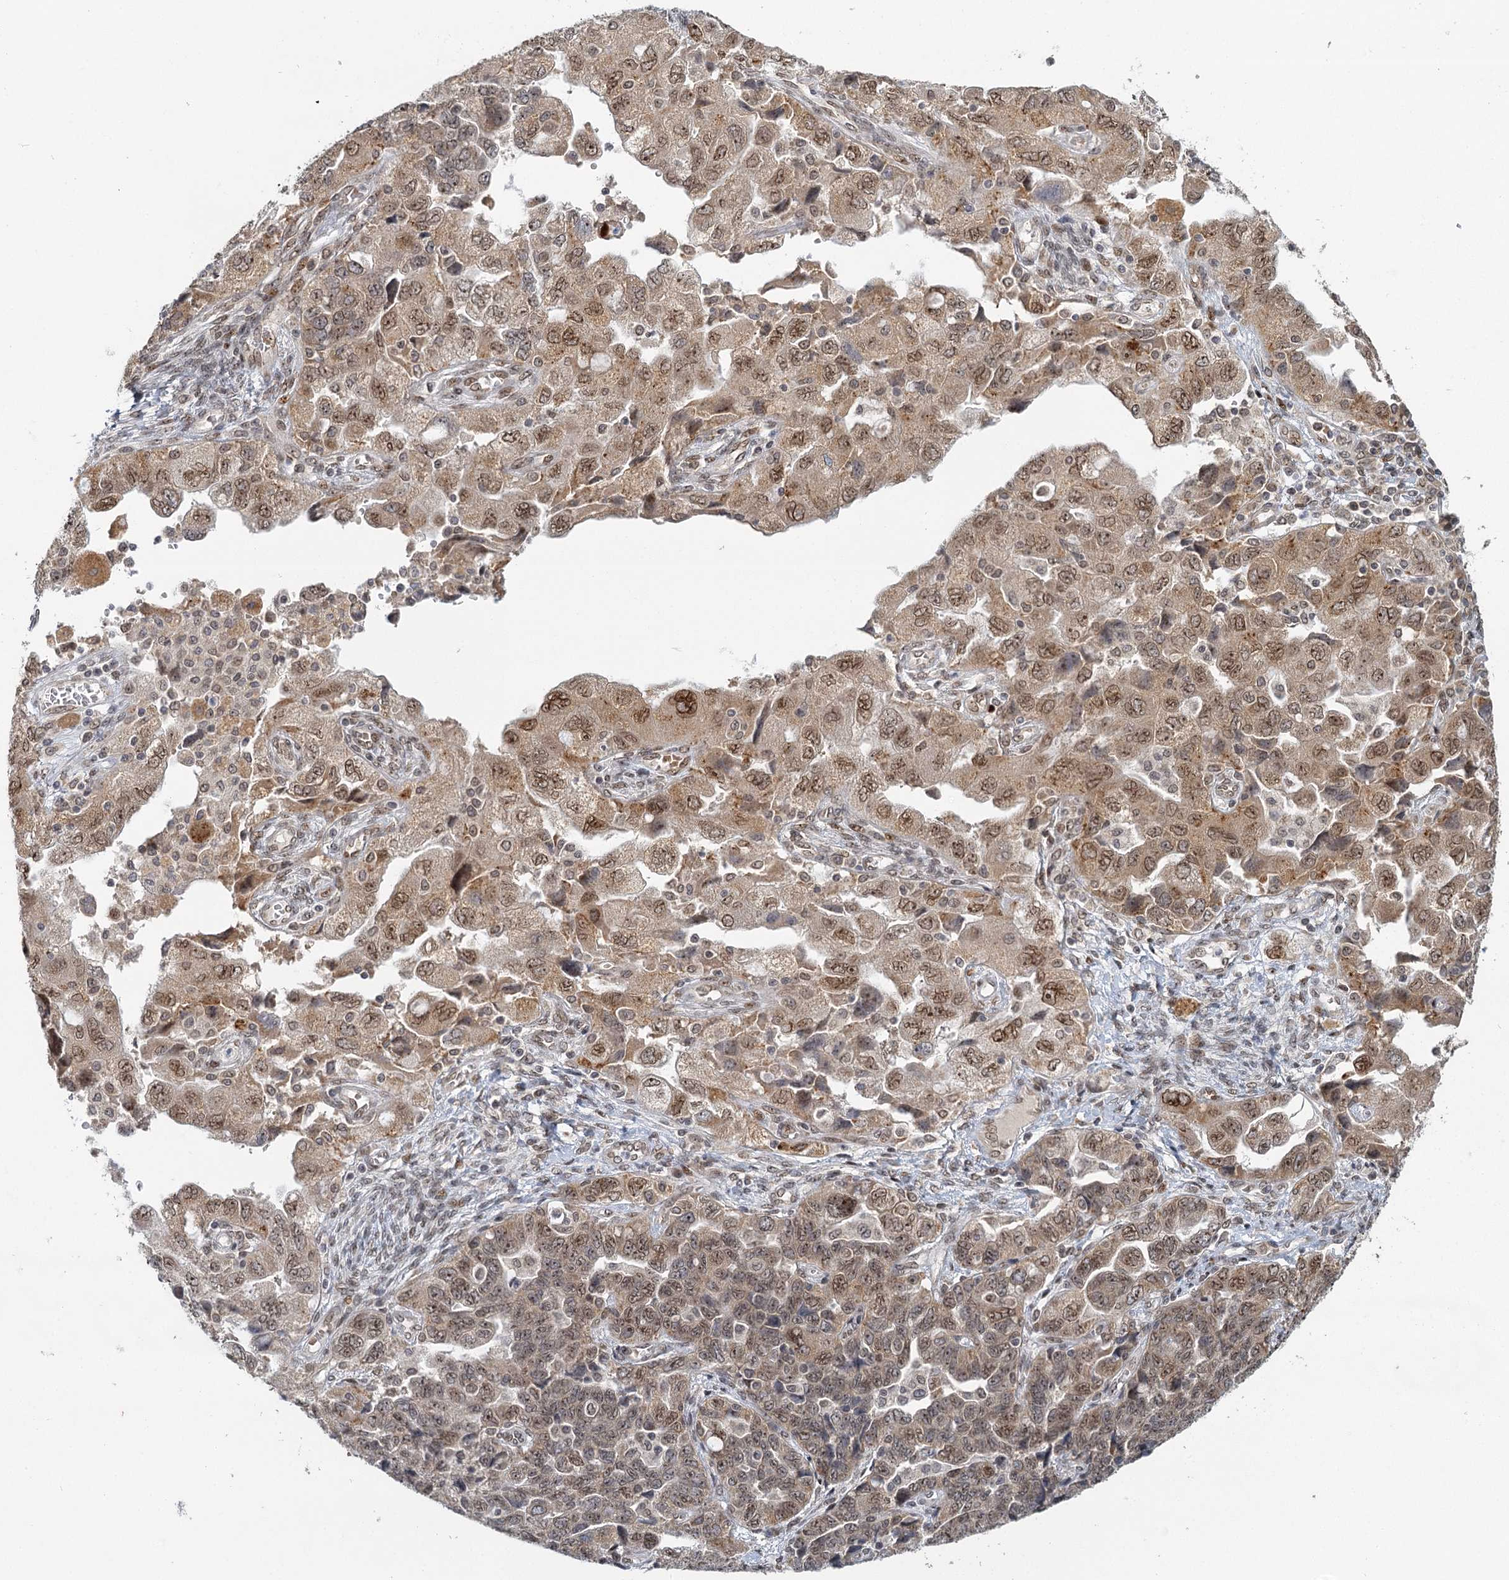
{"staining": {"intensity": "moderate", "quantity": ">75%", "location": "cytoplasmic/membranous,nuclear"}, "tissue": "ovarian cancer", "cell_type": "Tumor cells", "image_type": "cancer", "snomed": [{"axis": "morphology", "description": "Carcinoma, NOS"}, {"axis": "morphology", "description": "Cystadenocarcinoma, serous, NOS"}, {"axis": "topography", "description": "Ovary"}], "caption": "About >75% of tumor cells in human ovarian cancer (serous cystadenocarcinoma) show moderate cytoplasmic/membranous and nuclear protein positivity as visualized by brown immunohistochemical staining.", "gene": "TREX1", "patient": {"sex": "female", "age": 69}}